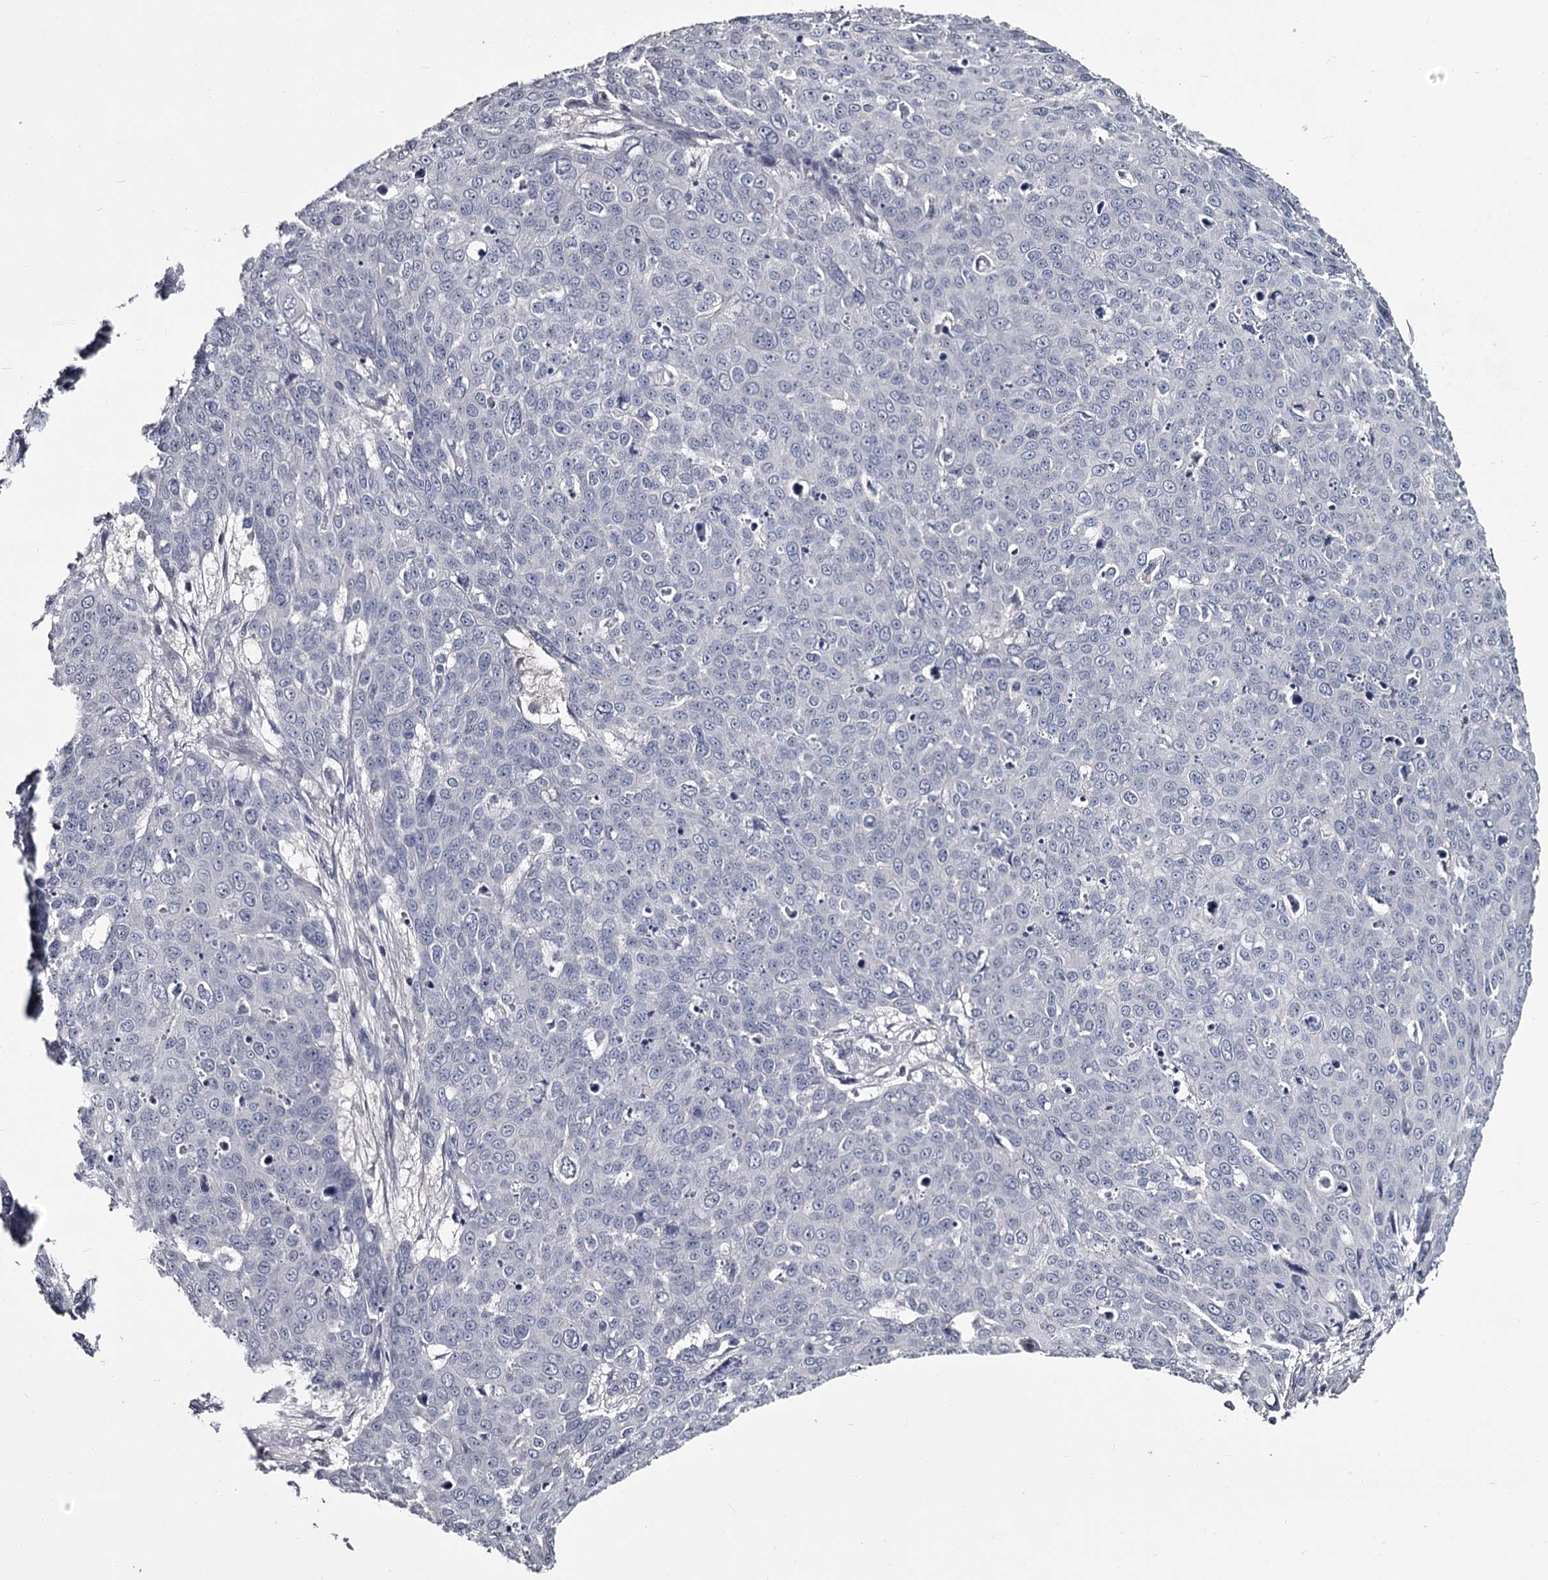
{"staining": {"intensity": "negative", "quantity": "none", "location": "none"}, "tissue": "skin cancer", "cell_type": "Tumor cells", "image_type": "cancer", "snomed": [{"axis": "morphology", "description": "Squamous cell carcinoma, NOS"}, {"axis": "topography", "description": "Skin"}], "caption": "Micrograph shows no significant protein expression in tumor cells of skin squamous cell carcinoma.", "gene": "DAO", "patient": {"sex": "male", "age": 71}}